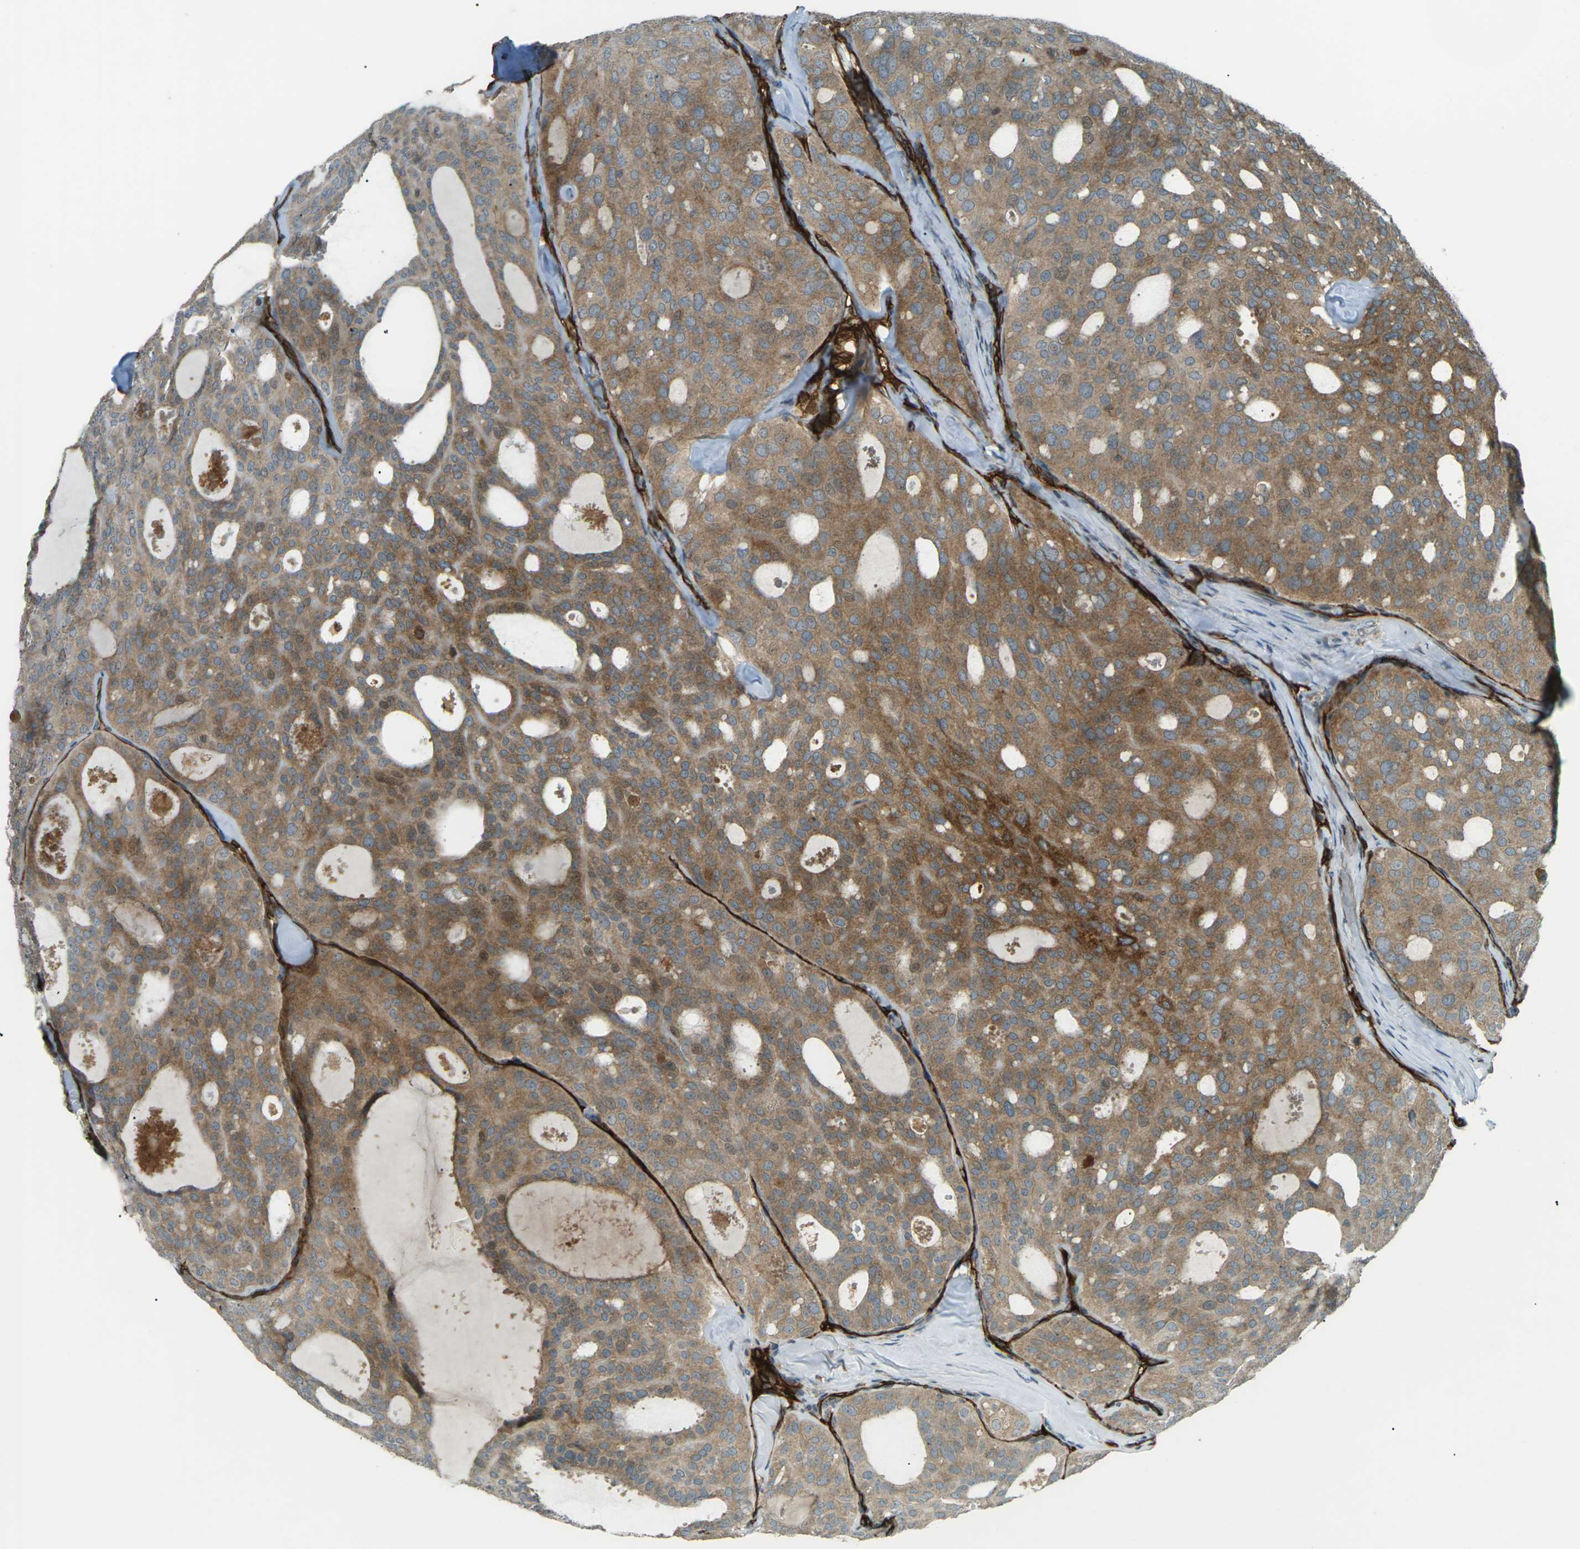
{"staining": {"intensity": "strong", "quantity": ">75%", "location": "cytoplasmic/membranous"}, "tissue": "thyroid cancer", "cell_type": "Tumor cells", "image_type": "cancer", "snomed": [{"axis": "morphology", "description": "Follicular adenoma carcinoma, NOS"}, {"axis": "topography", "description": "Thyroid gland"}], "caption": "Immunohistochemical staining of thyroid follicular adenoma carcinoma demonstrates high levels of strong cytoplasmic/membranous positivity in about >75% of tumor cells.", "gene": "S1PR1", "patient": {"sex": "male", "age": 75}}